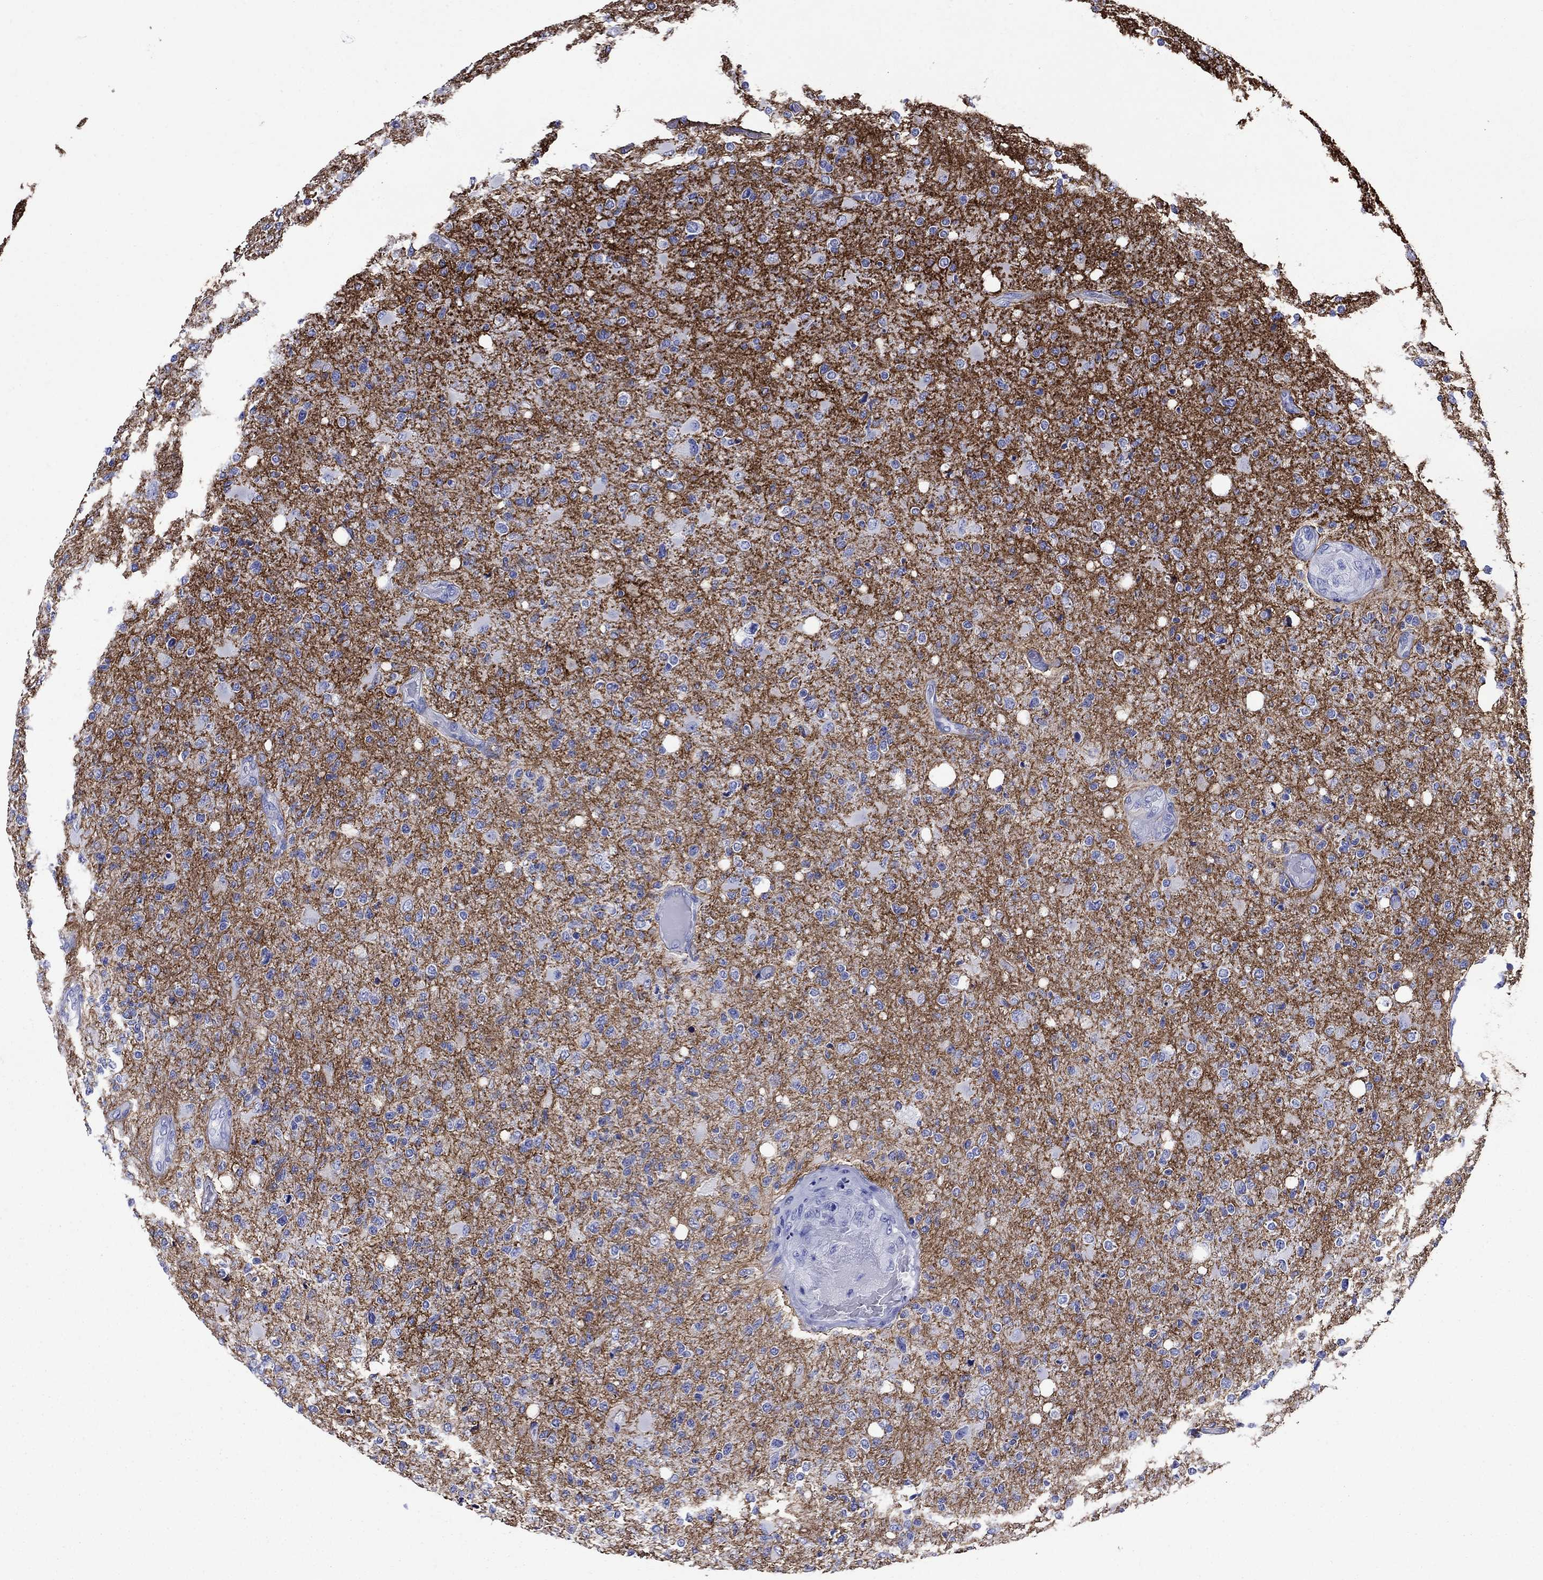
{"staining": {"intensity": "negative", "quantity": "none", "location": "none"}, "tissue": "glioma", "cell_type": "Tumor cells", "image_type": "cancer", "snomed": [{"axis": "morphology", "description": "Glioma, malignant, High grade"}, {"axis": "topography", "description": "Cerebral cortex"}], "caption": "Immunohistochemical staining of human high-grade glioma (malignant) demonstrates no significant positivity in tumor cells. Brightfield microscopy of IHC stained with DAB (brown) and hematoxylin (blue), captured at high magnification.", "gene": "SLC1A2", "patient": {"sex": "male", "age": 70}}